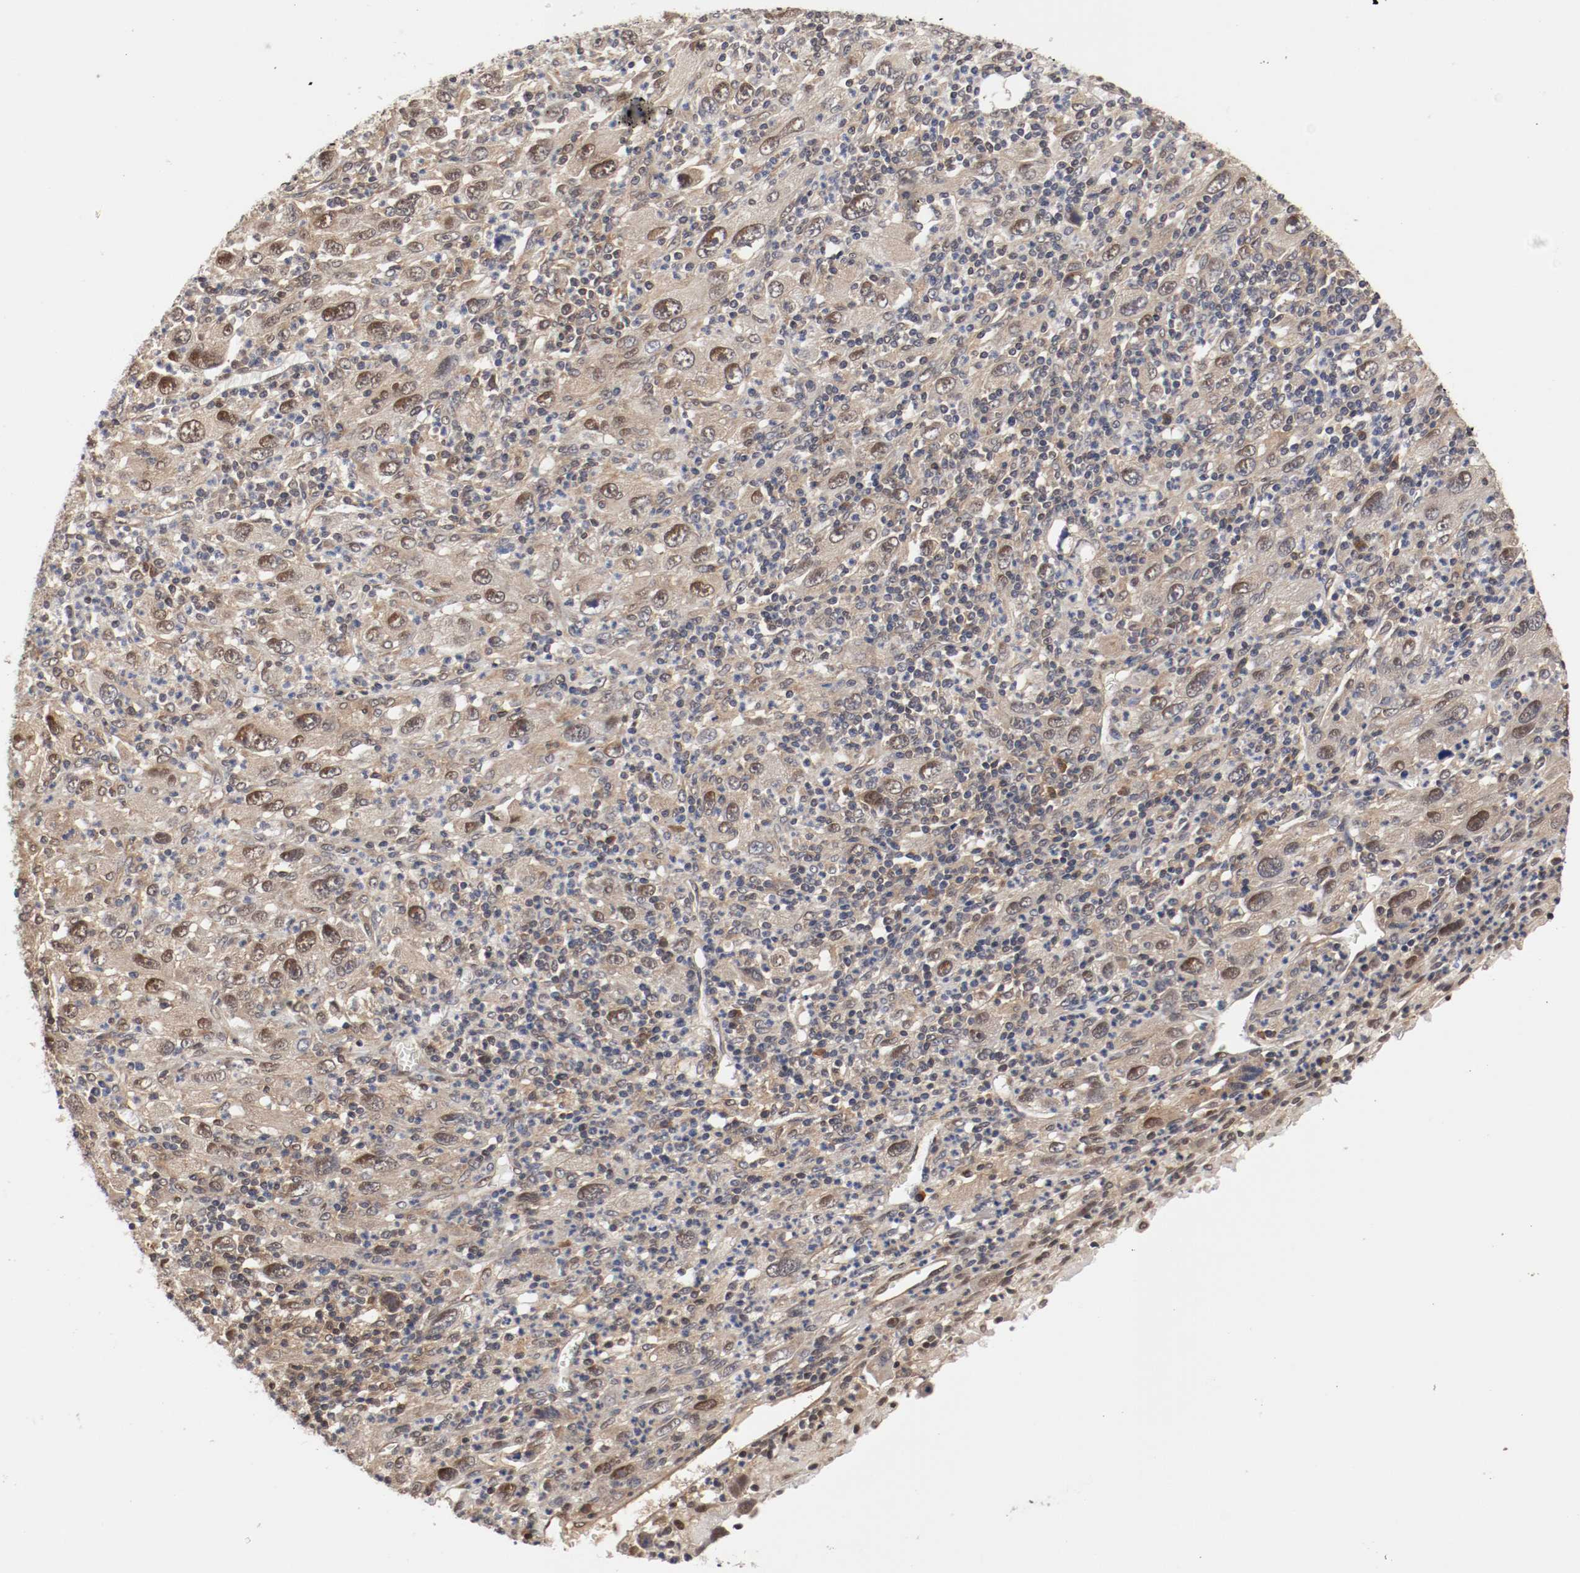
{"staining": {"intensity": "moderate", "quantity": ">75%", "location": "cytoplasmic/membranous,nuclear"}, "tissue": "melanoma", "cell_type": "Tumor cells", "image_type": "cancer", "snomed": [{"axis": "morphology", "description": "Malignant melanoma, Metastatic site"}, {"axis": "topography", "description": "Skin"}], "caption": "Melanoma stained with DAB (3,3'-diaminobenzidine) immunohistochemistry shows medium levels of moderate cytoplasmic/membranous and nuclear expression in about >75% of tumor cells.", "gene": "AFG3L2", "patient": {"sex": "female", "age": 56}}